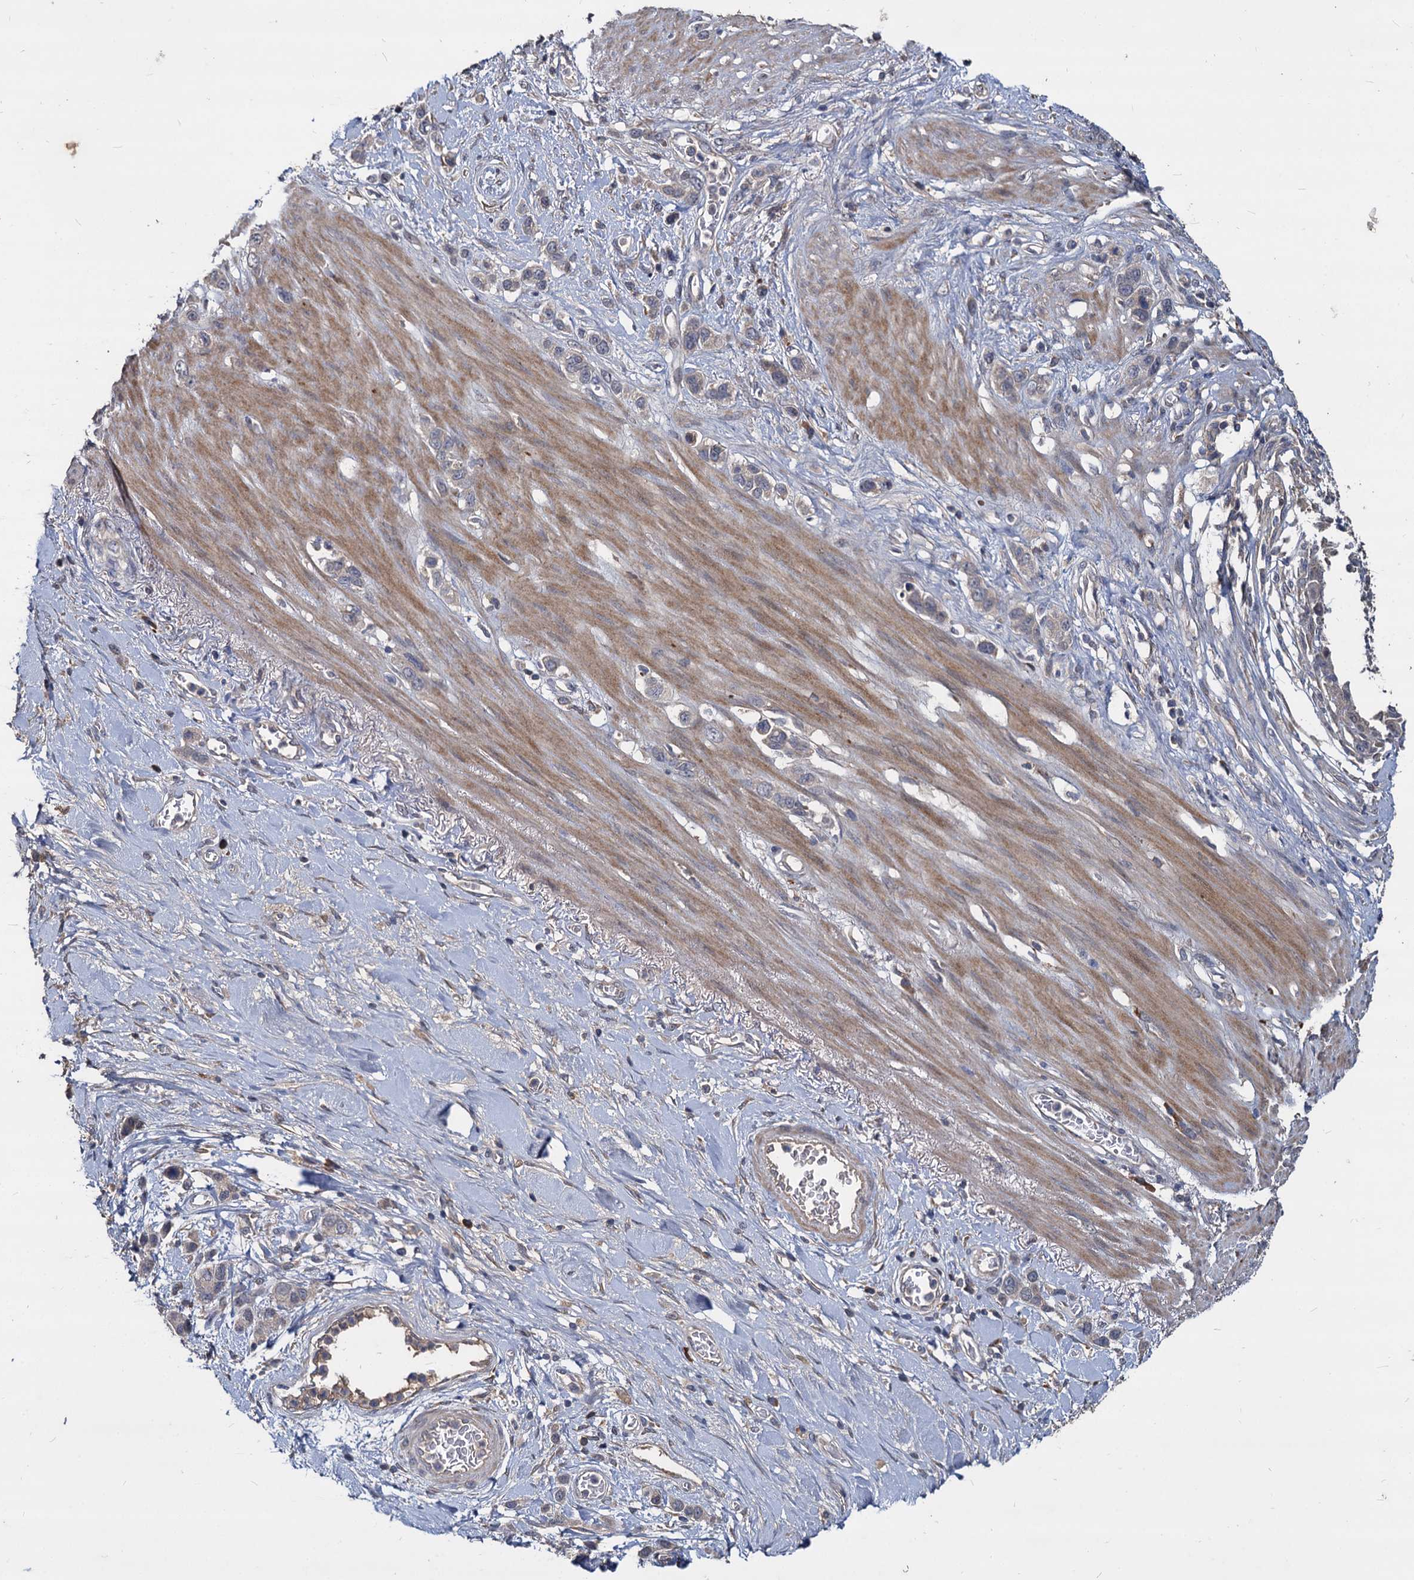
{"staining": {"intensity": "weak", "quantity": "<25%", "location": "cytoplasmic/membranous"}, "tissue": "stomach cancer", "cell_type": "Tumor cells", "image_type": "cancer", "snomed": [{"axis": "morphology", "description": "Adenocarcinoma, NOS"}, {"axis": "morphology", "description": "Adenocarcinoma, High grade"}, {"axis": "topography", "description": "Stomach, upper"}, {"axis": "topography", "description": "Stomach, lower"}], "caption": "Immunohistochemistry photomicrograph of neoplastic tissue: stomach high-grade adenocarcinoma stained with DAB demonstrates no significant protein positivity in tumor cells. The staining was performed using DAB to visualize the protein expression in brown, while the nuclei were stained in blue with hematoxylin (Magnification: 20x).", "gene": "CCDC184", "patient": {"sex": "female", "age": 65}}